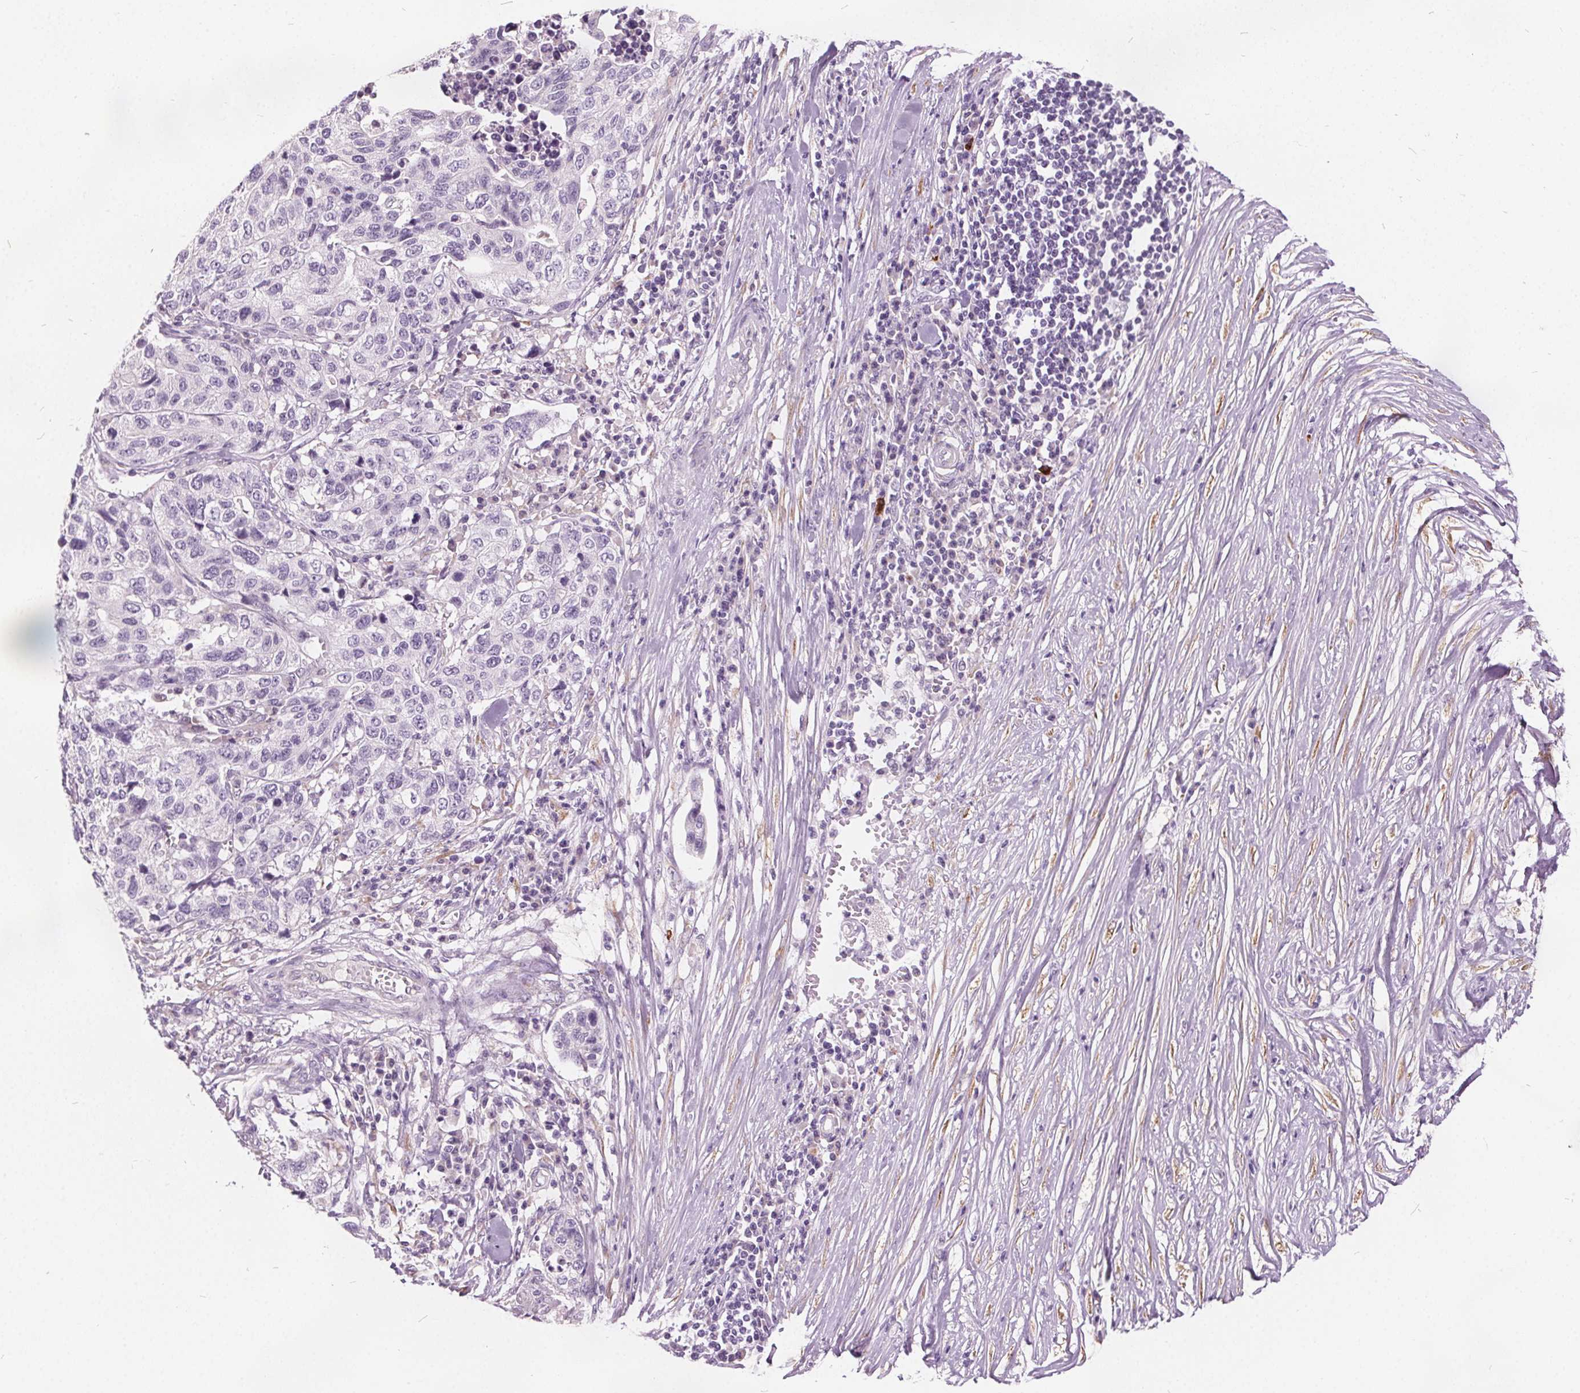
{"staining": {"intensity": "negative", "quantity": "none", "location": "none"}, "tissue": "stomach cancer", "cell_type": "Tumor cells", "image_type": "cancer", "snomed": [{"axis": "morphology", "description": "Adenocarcinoma, NOS"}, {"axis": "topography", "description": "Stomach, upper"}], "caption": "Tumor cells show no significant protein staining in stomach adenocarcinoma.", "gene": "ACOX2", "patient": {"sex": "female", "age": 67}}